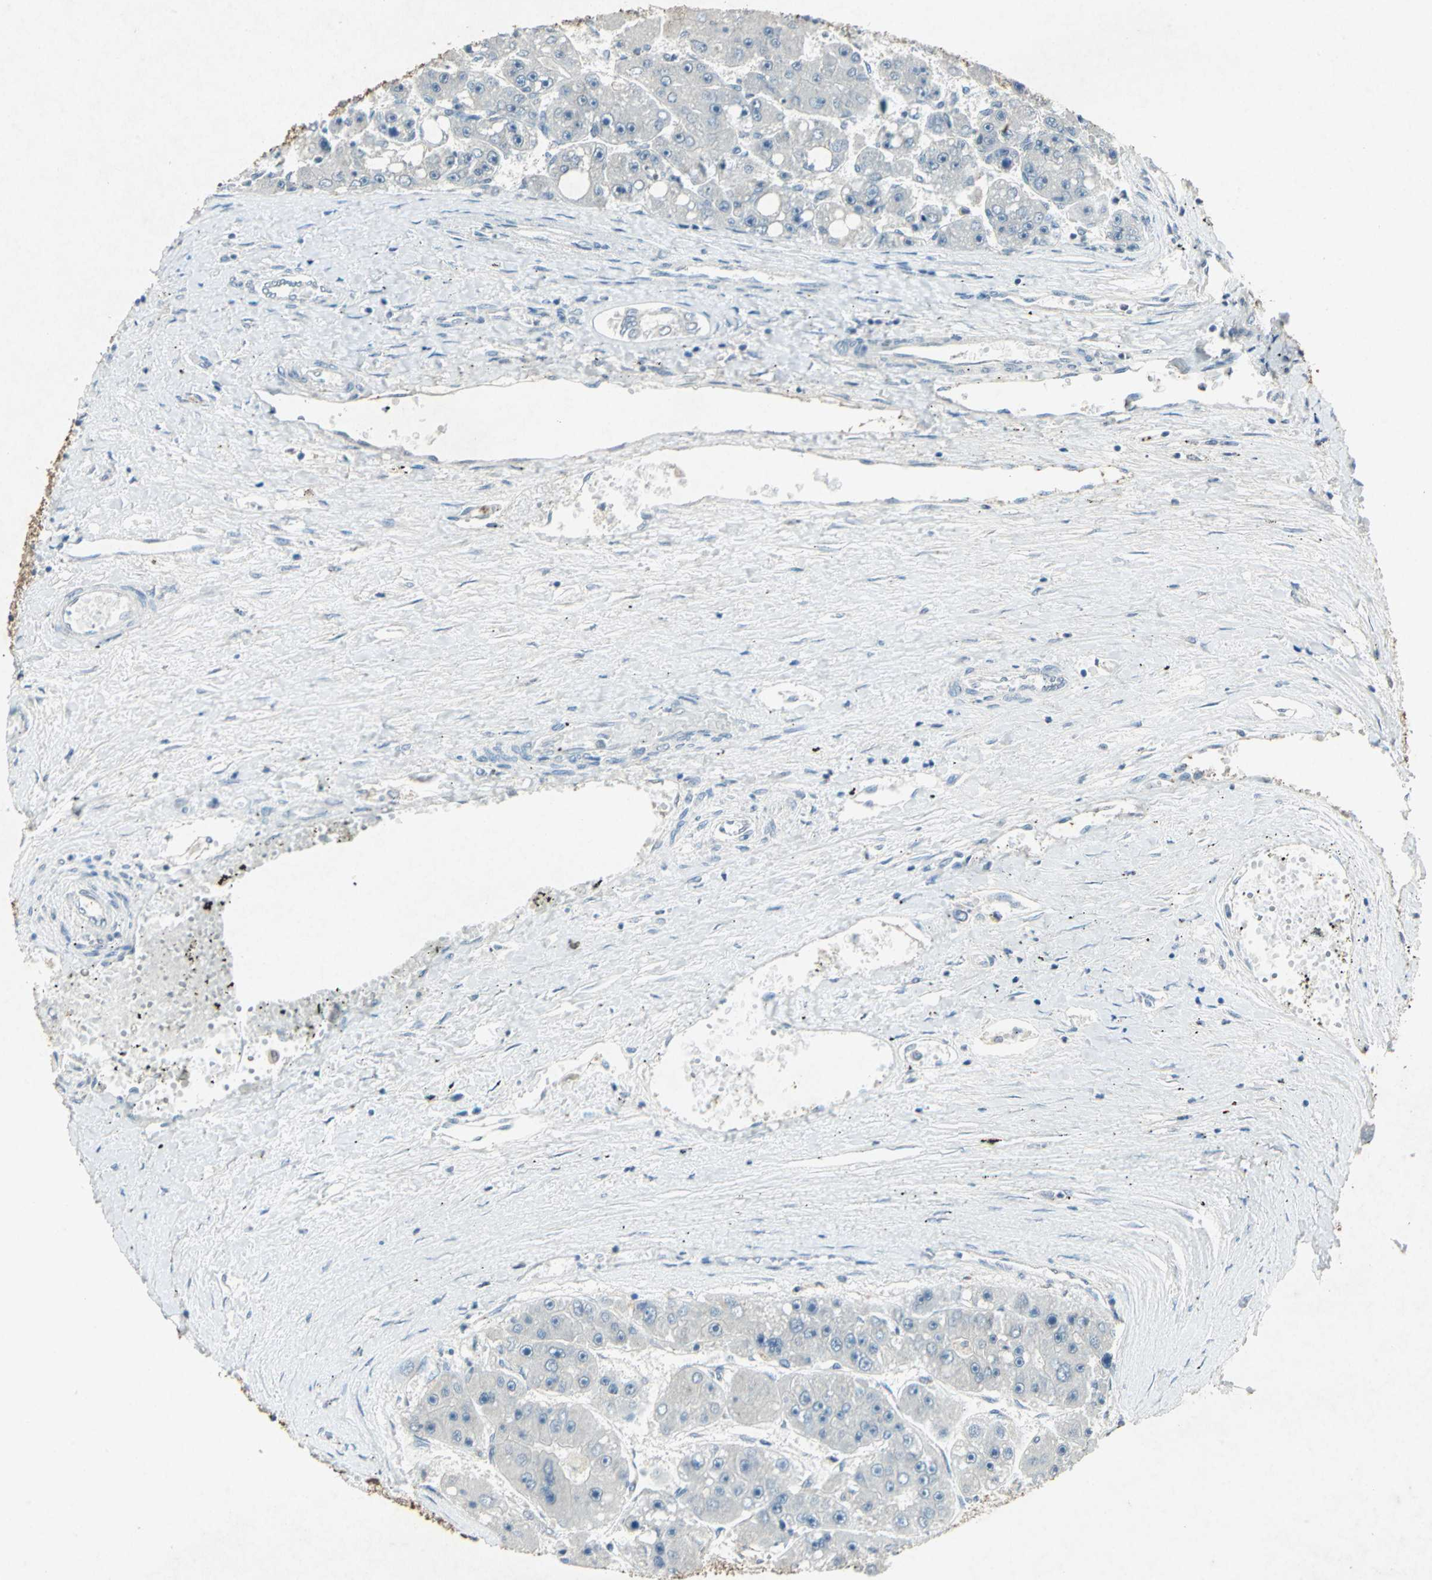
{"staining": {"intensity": "negative", "quantity": "none", "location": "none"}, "tissue": "liver cancer", "cell_type": "Tumor cells", "image_type": "cancer", "snomed": [{"axis": "morphology", "description": "Carcinoma, Hepatocellular, NOS"}, {"axis": "topography", "description": "Liver"}], "caption": "High magnification brightfield microscopy of hepatocellular carcinoma (liver) stained with DAB (3,3'-diaminobenzidine) (brown) and counterstained with hematoxylin (blue): tumor cells show no significant positivity.", "gene": "CAMK2B", "patient": {"sex": "female", "age": 61}}